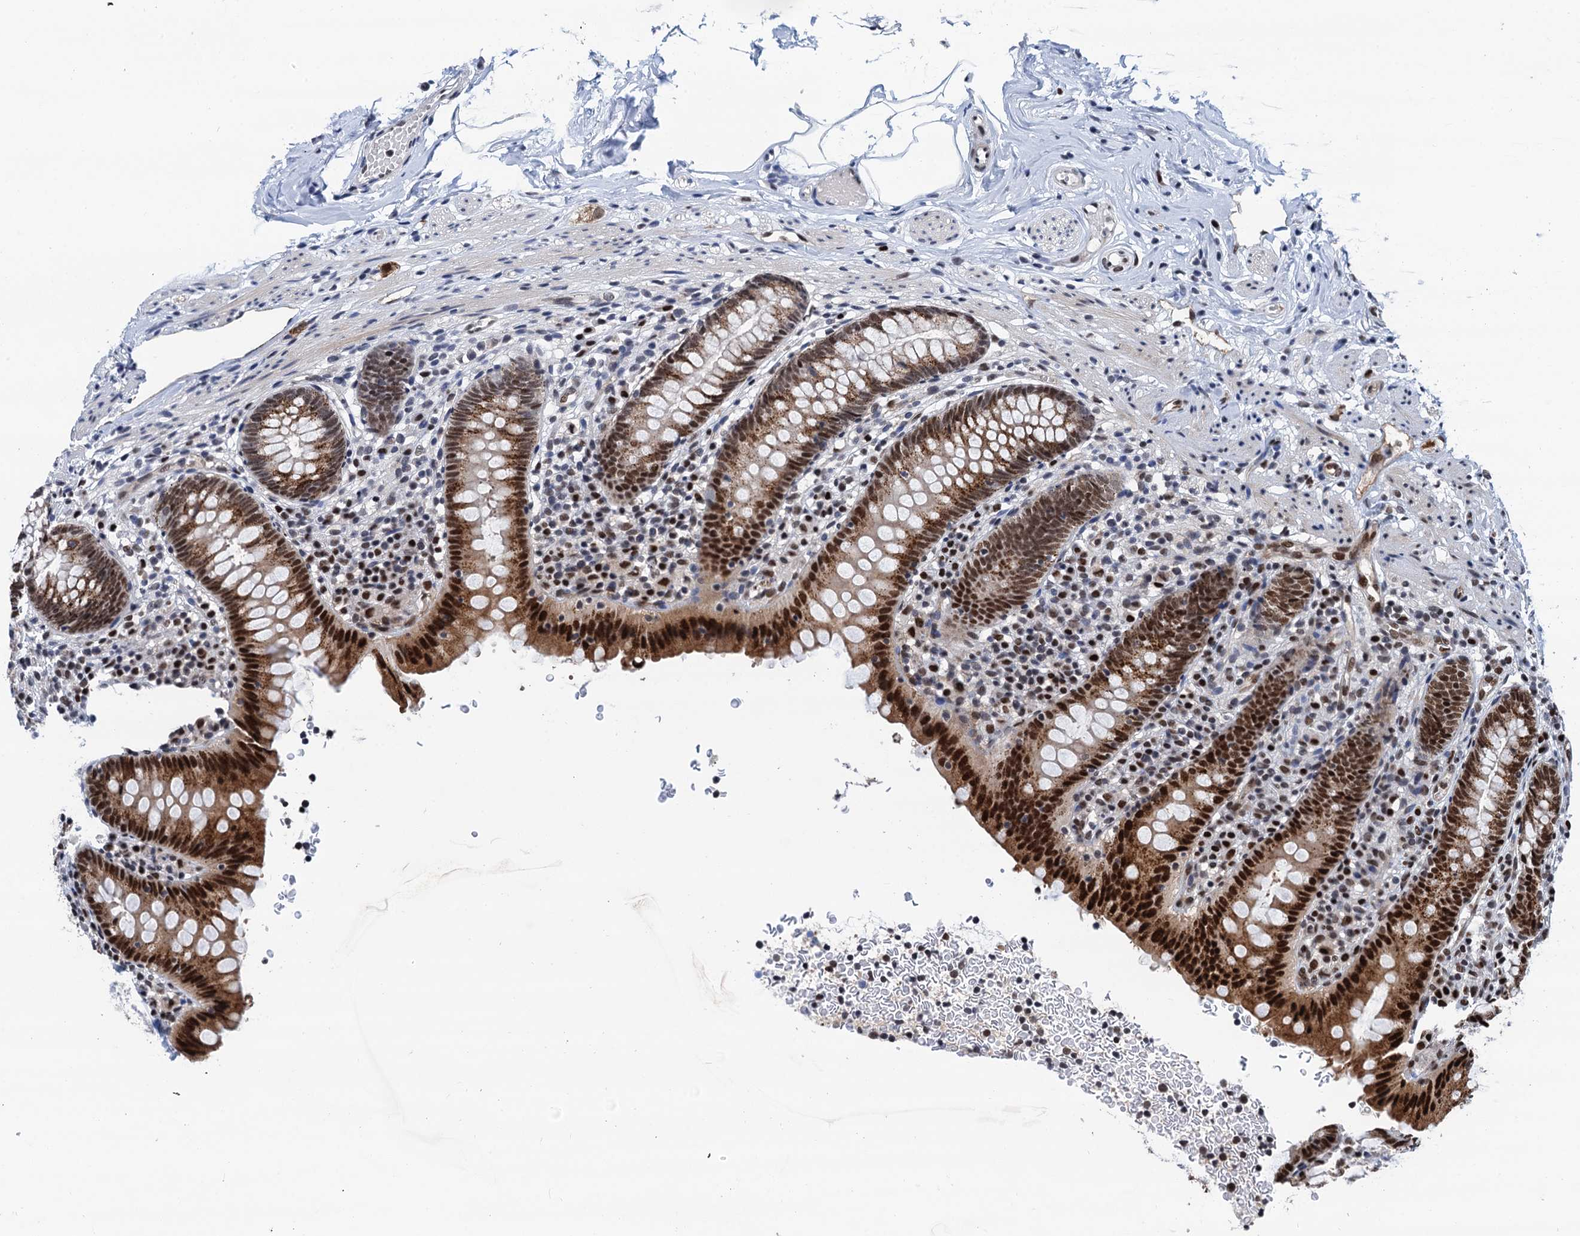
{"staining": {"intensity": "strong", "quantity": "25%-75%", "location": "cytoplasmic/membranous,nuclear"}, "tissue": "appendix", "cell_type": "Glandular cells", "image_type": "normal", "snomed": [{"axis": "morphology", "description": "Normal tissue, NOS"}, {"axis": "topography", "description": "Appendix"}], "caption": "Immunohistochemical staining of benign human appendix displays 25%-75% levels of strong cytoplasmic/membranous,nuclear protein positivity in approximately 25%-75% of glandular cells.", "gene": "PPP4R1", "patient": {"sex": "male", "age": 55}}